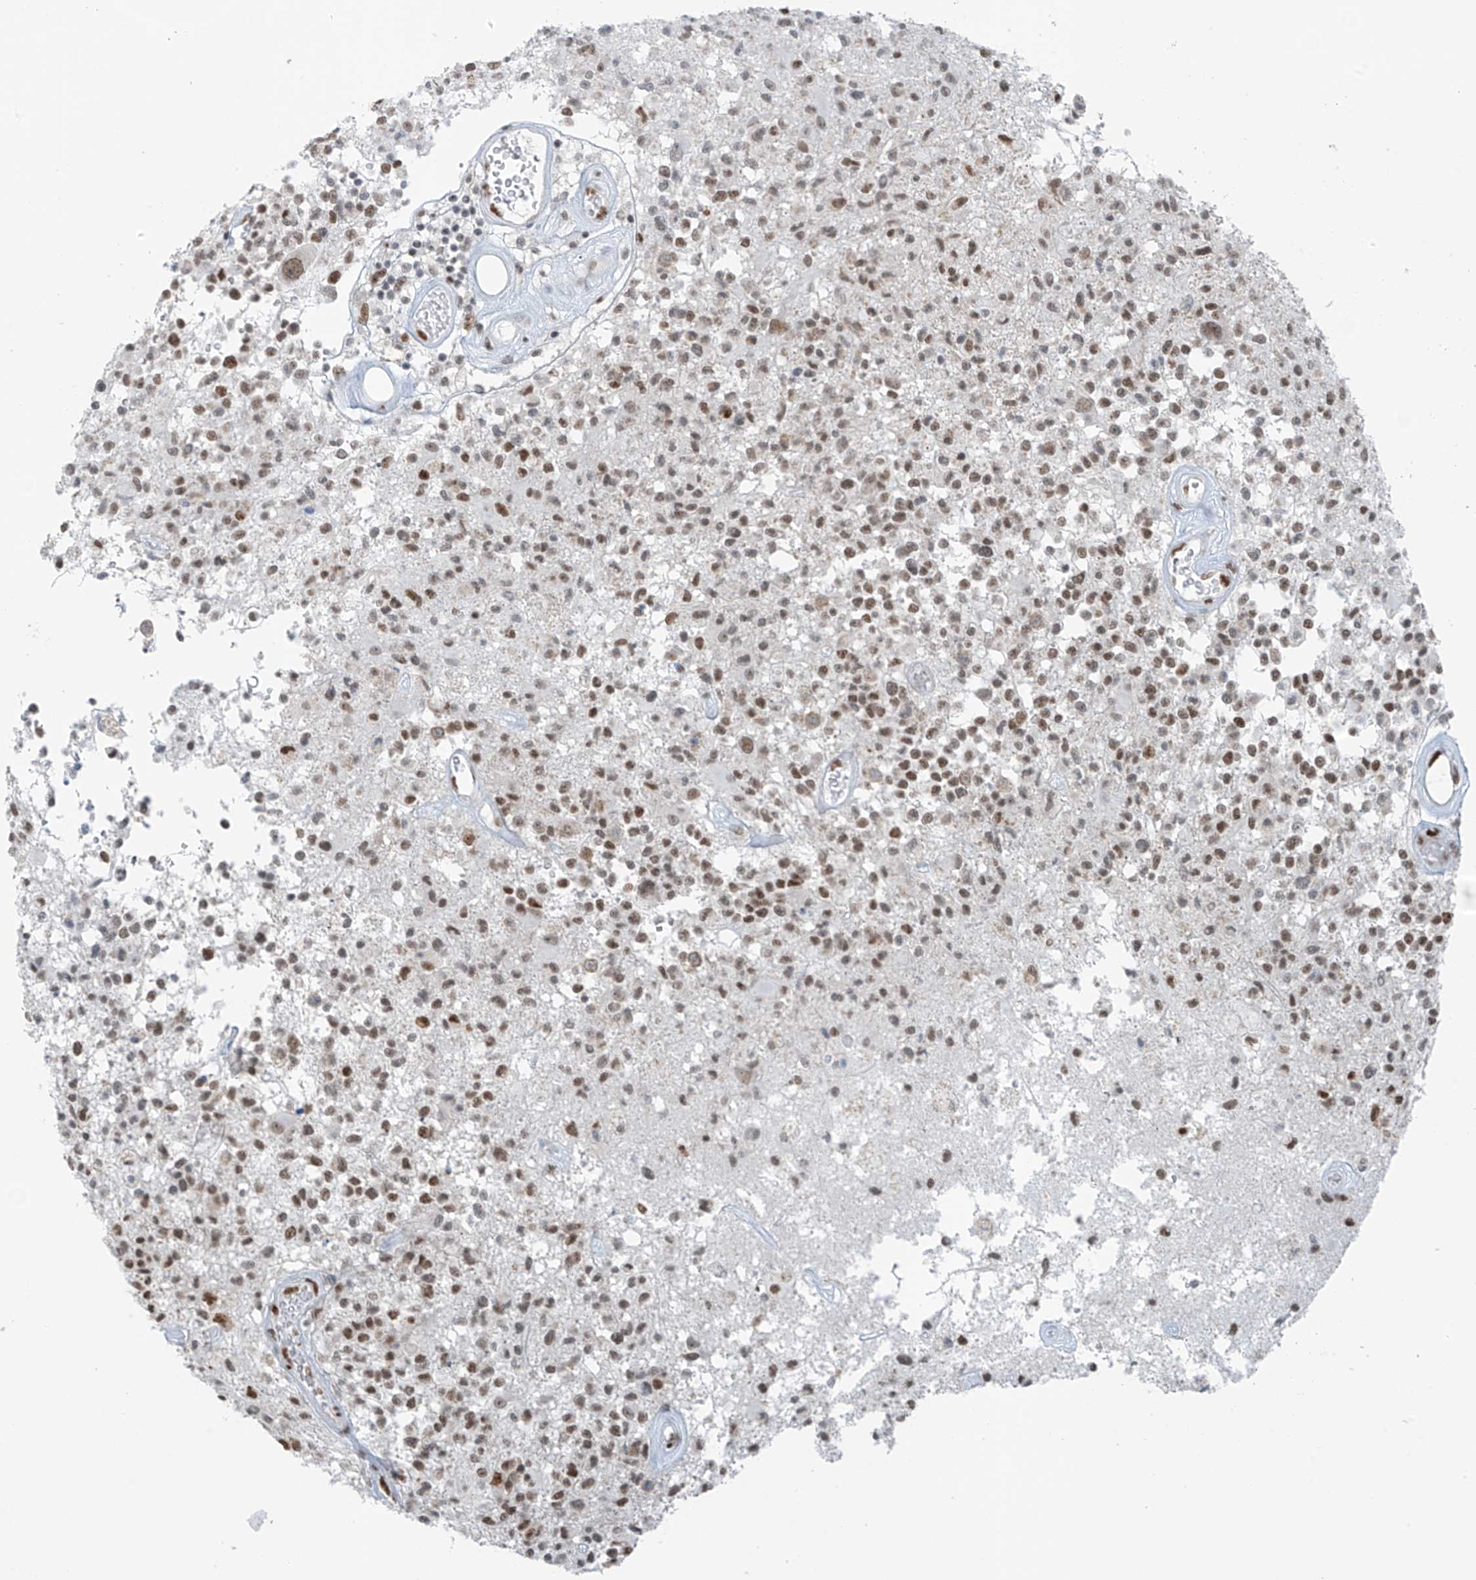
{"staining": {"intensity": "moderate", "quantity": ">75%", "location": "nuclear"}, "tissue": "glioma", "cell_type": "Tumor cells", "image_type": "cancer", "snomed": [{"axis": "morphology", "description": "Glioma, malignant, High grade"}, {"axis": "morphology", "description": "Glioblastoma, NOS"}, {"axis": "topography", "description": "Brain"}], "caption": "A brown stain shows moderate nuclear positivity of a protein in human malignant glioma (high-grade) tumor cells.", "gene": "WRNIP1", "patient": {"sex": "male", "age": 60}}